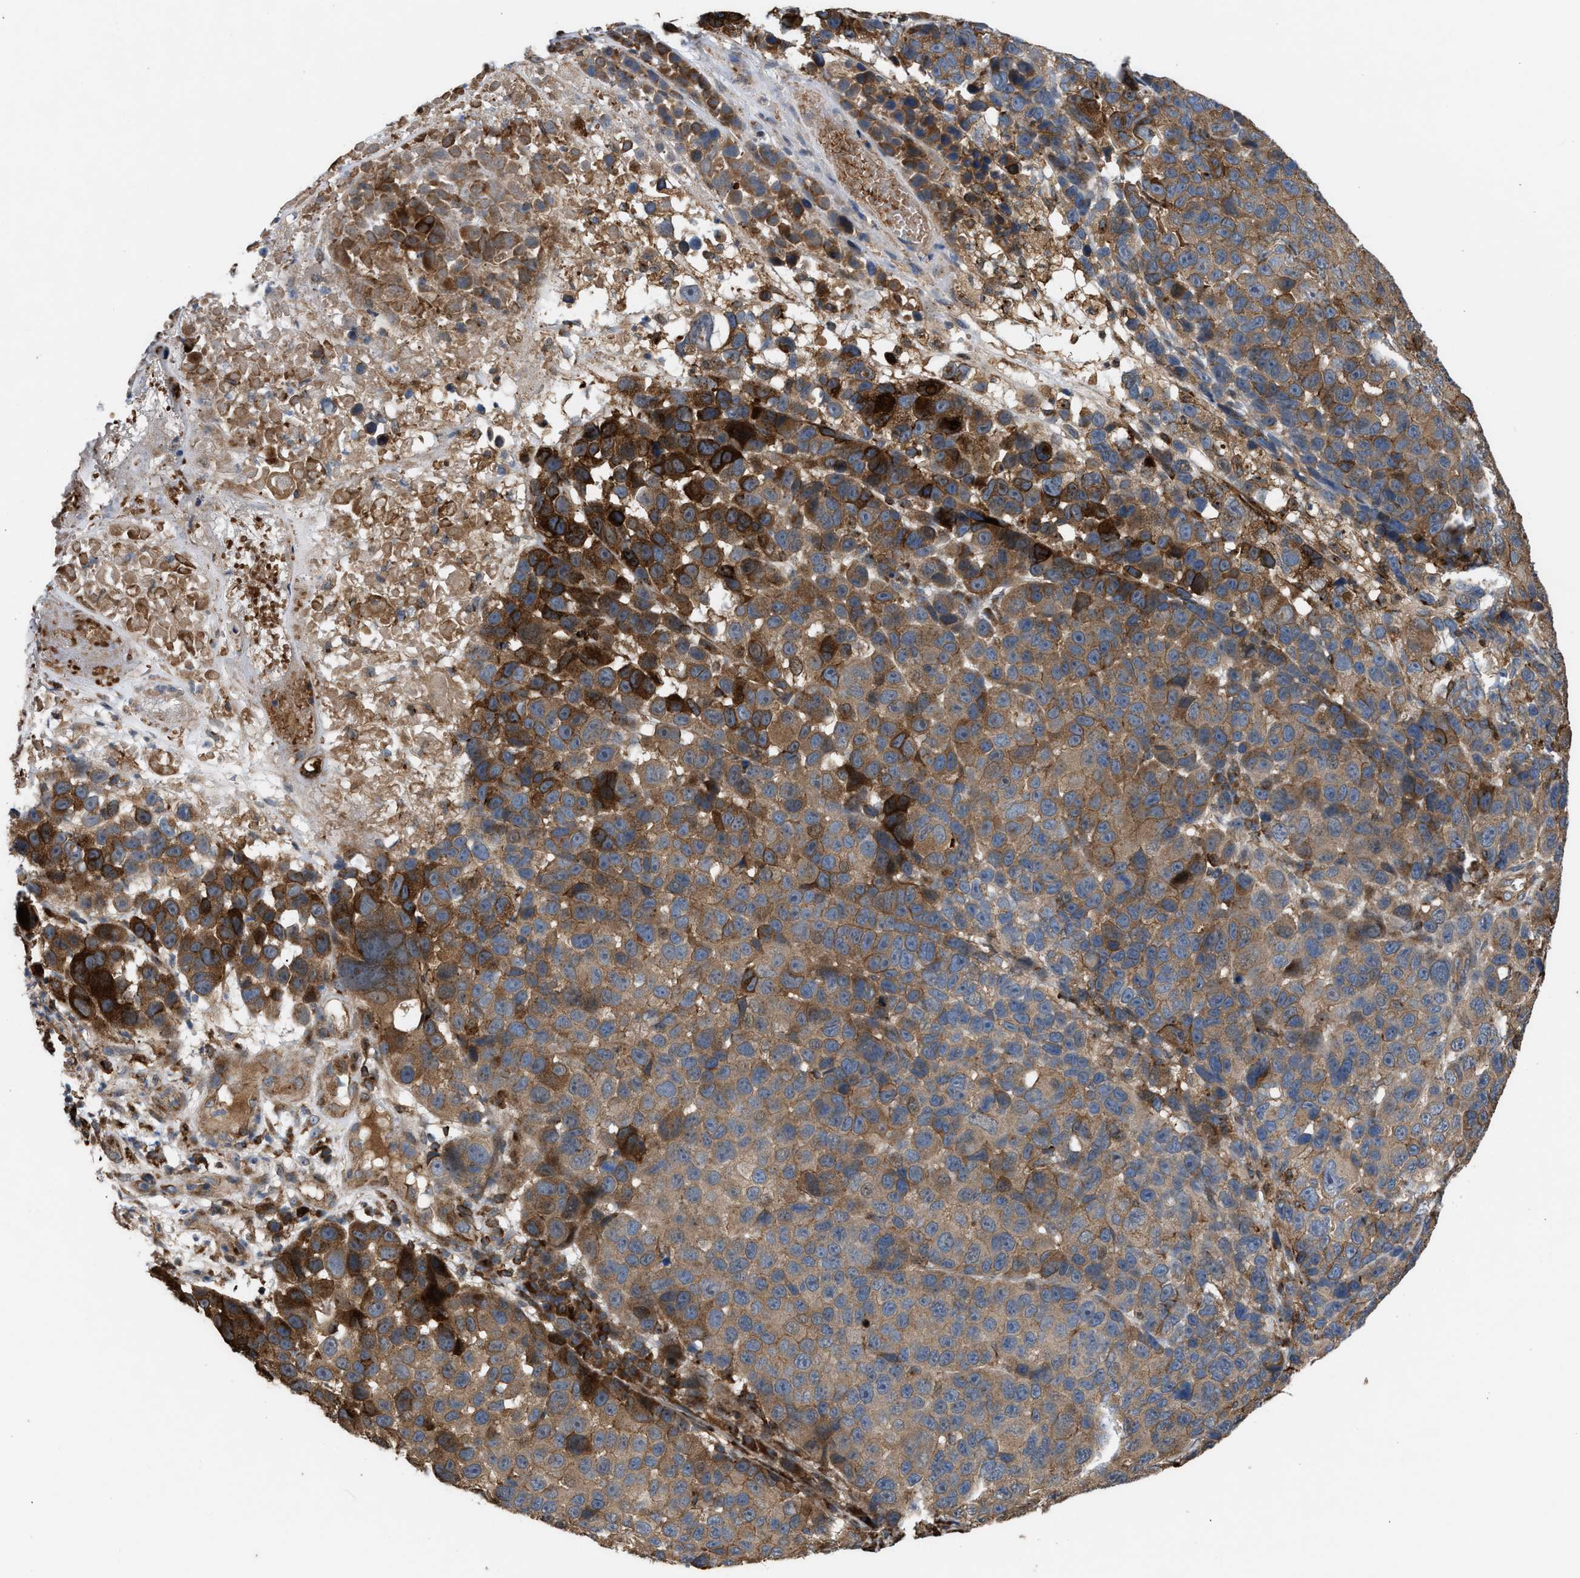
{"staining": {"intensity": "strong", "quantity": "25%-75%", "location": "cytoplasmic/membranous"}, "tissue": "melanoma", "cell_type": "Tumor cells", "image_type": "cancer", "snomed": [{"axis": "morphology", "description": "Malignant melanoma, NOS"}, {"axis": "topography", "description": "Skin"}], "caption": "Protein analysis of malignant melanoma tissue exhibits strong cytoplasmic/membranous expression in approximately 25%-75% of tumor cells. (DAB = brown stain, brightfield microscopy at high magnification).", "gene": "GCC1", "patient": {"sex": "male", "age": 53}}